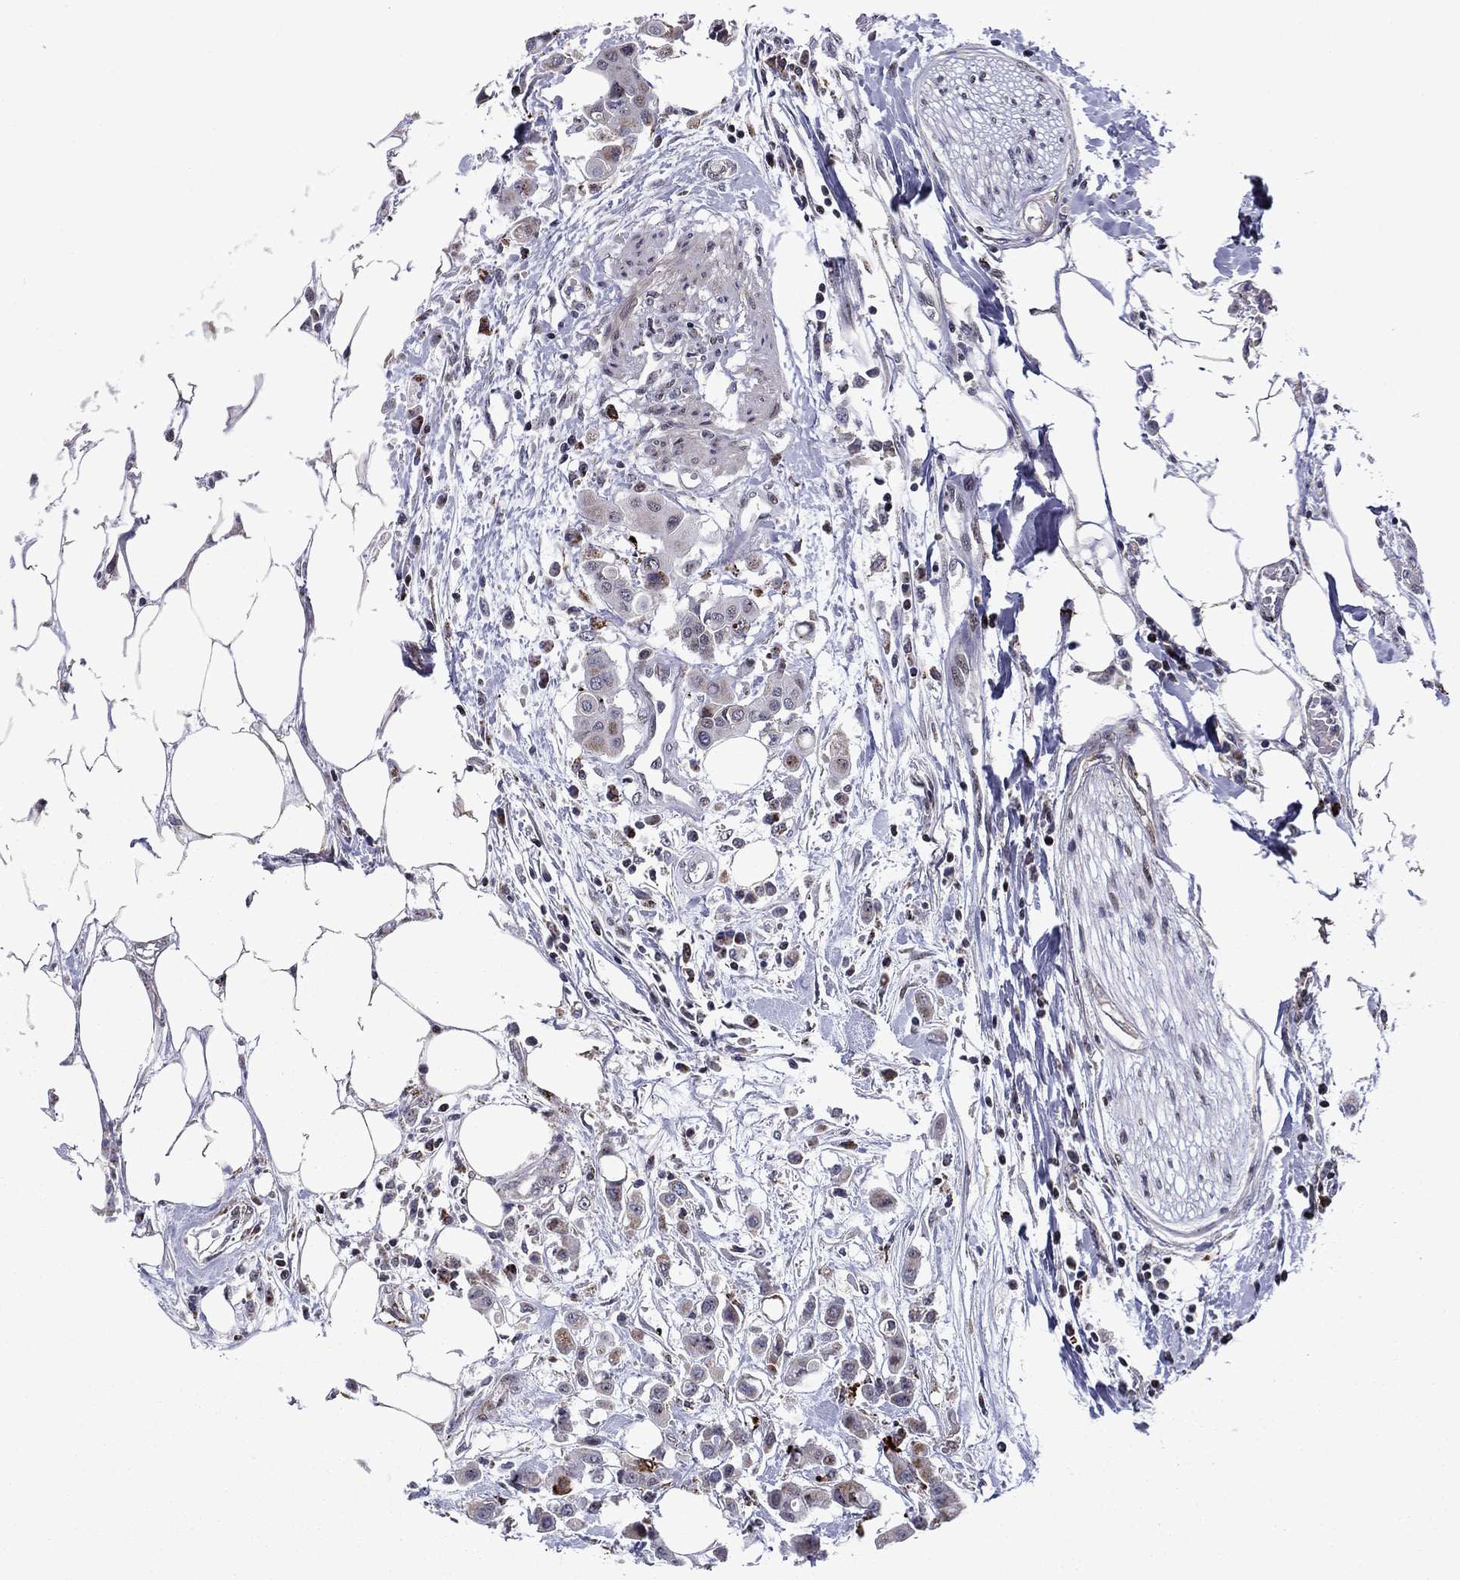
{"staining": {"intensity": "negative", "quantity": "none", "location": "none"}, "tissue": "carcinoid", "cell_type": "Tumor cells", "image_type": "cancer", "snomed": [{"axis": "morphology", "description": "Carcinoid, malignant, NOS"}, {"axis": "topography", "description": "Colon"}], "caption": "High magnification brightfield microscopy of malignant carcinoid stained with DAB (3,3'-diaminobenzidine) (brown) and counterstained with hematoxylin (blue): tumor cells show no significant positivity. (DAB (3,3'-diaminobenzidine) immunohistochemistry with hematoxylin counter stain).", "gene": "SURF2", "patient": {"sex": "male", "age": 81}}